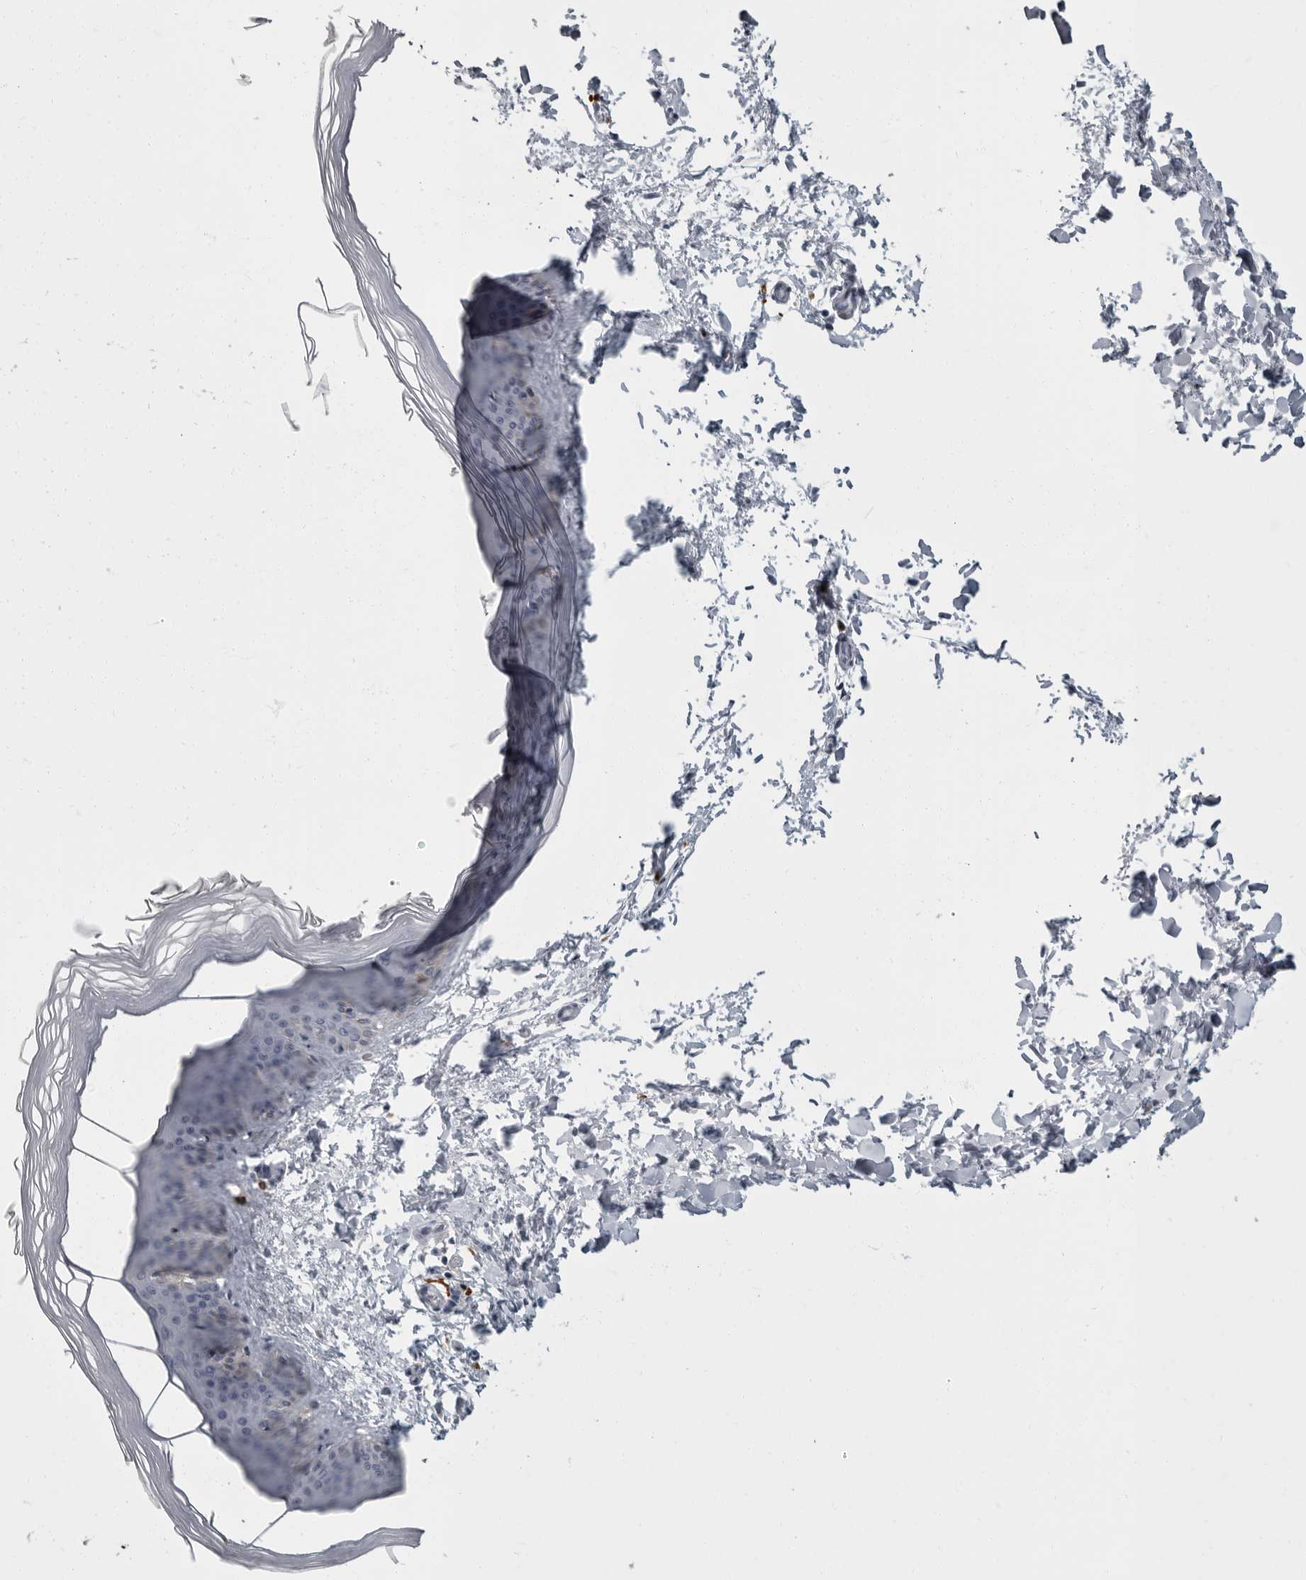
{"staining": {"intensity": "negative", "quantity": "none", "location": "none"}, "tissue": "skin", "cell_type": "Fibroblasts", "image_type": "normal", "snomed": [{"axis": "morphology", "description": "Normal tissue, NOS"}, {"axis": "topography", "description": "Skin"}], "caption": "IHC of benign human skin reveals no staining in fibroblasts.", "gene": "SLC25A39", "patient": {"sex": "female", "age": 27}}